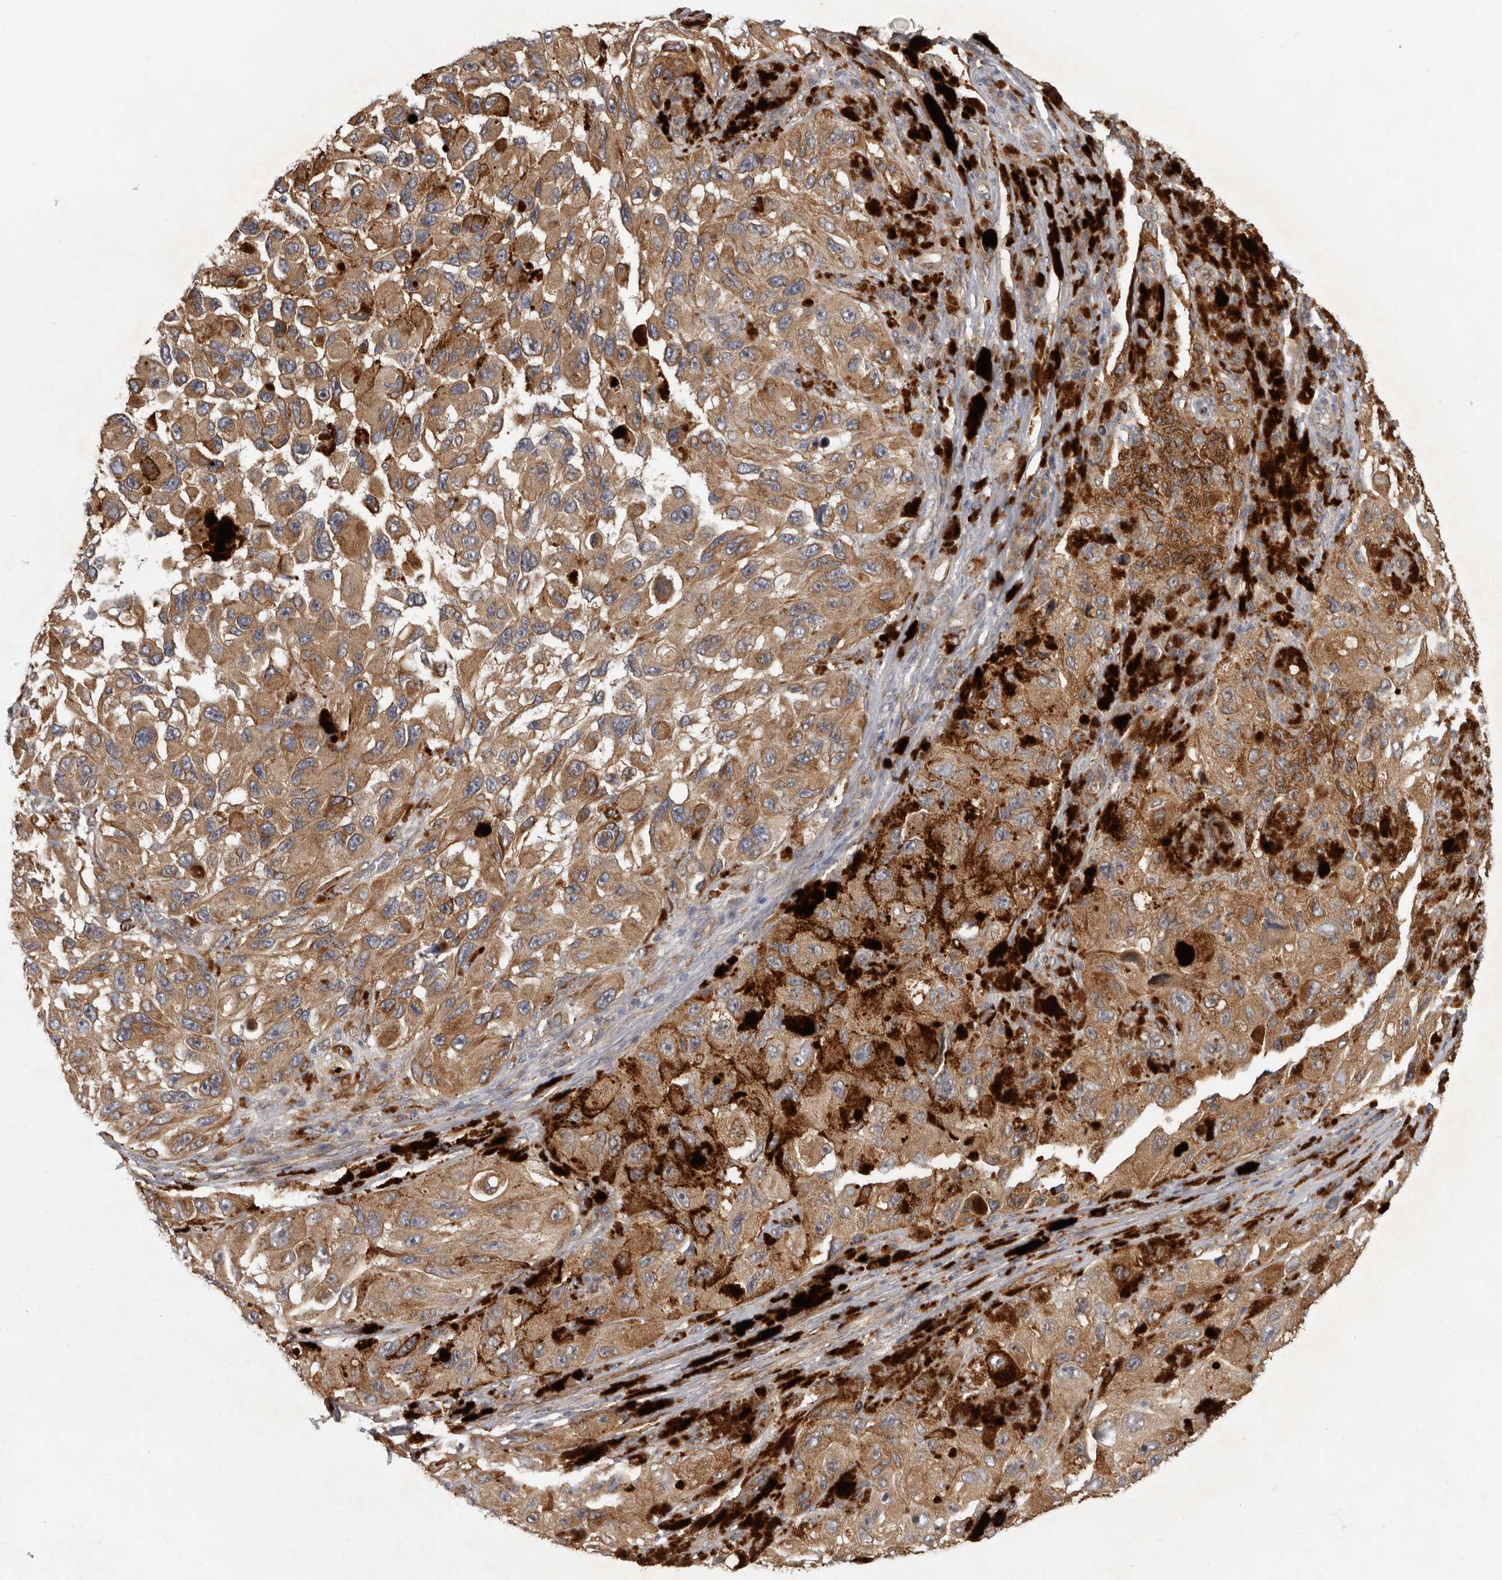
{"staining": {"intensity": "moderate", "quantity": ">75%", "location": "cytoplasmic/membranous"}, "tissue": "melanoma", "cell_type": "Tumor cells", "image_type": "cancer", "snomed": [{"axis": "morphology", "description": "Malignant melanoma, NOS"}, {"axis": "topography", "description": "Skin"}], "caption": "There is medium levels of moderate cytoplasmic/membranous positivity in tumor cells of malignant melanoma, as demonstrated by immunohistochemical staining (brown color).", "gene": "MTF1", "patient": {"sex": "female", "age": 73}}